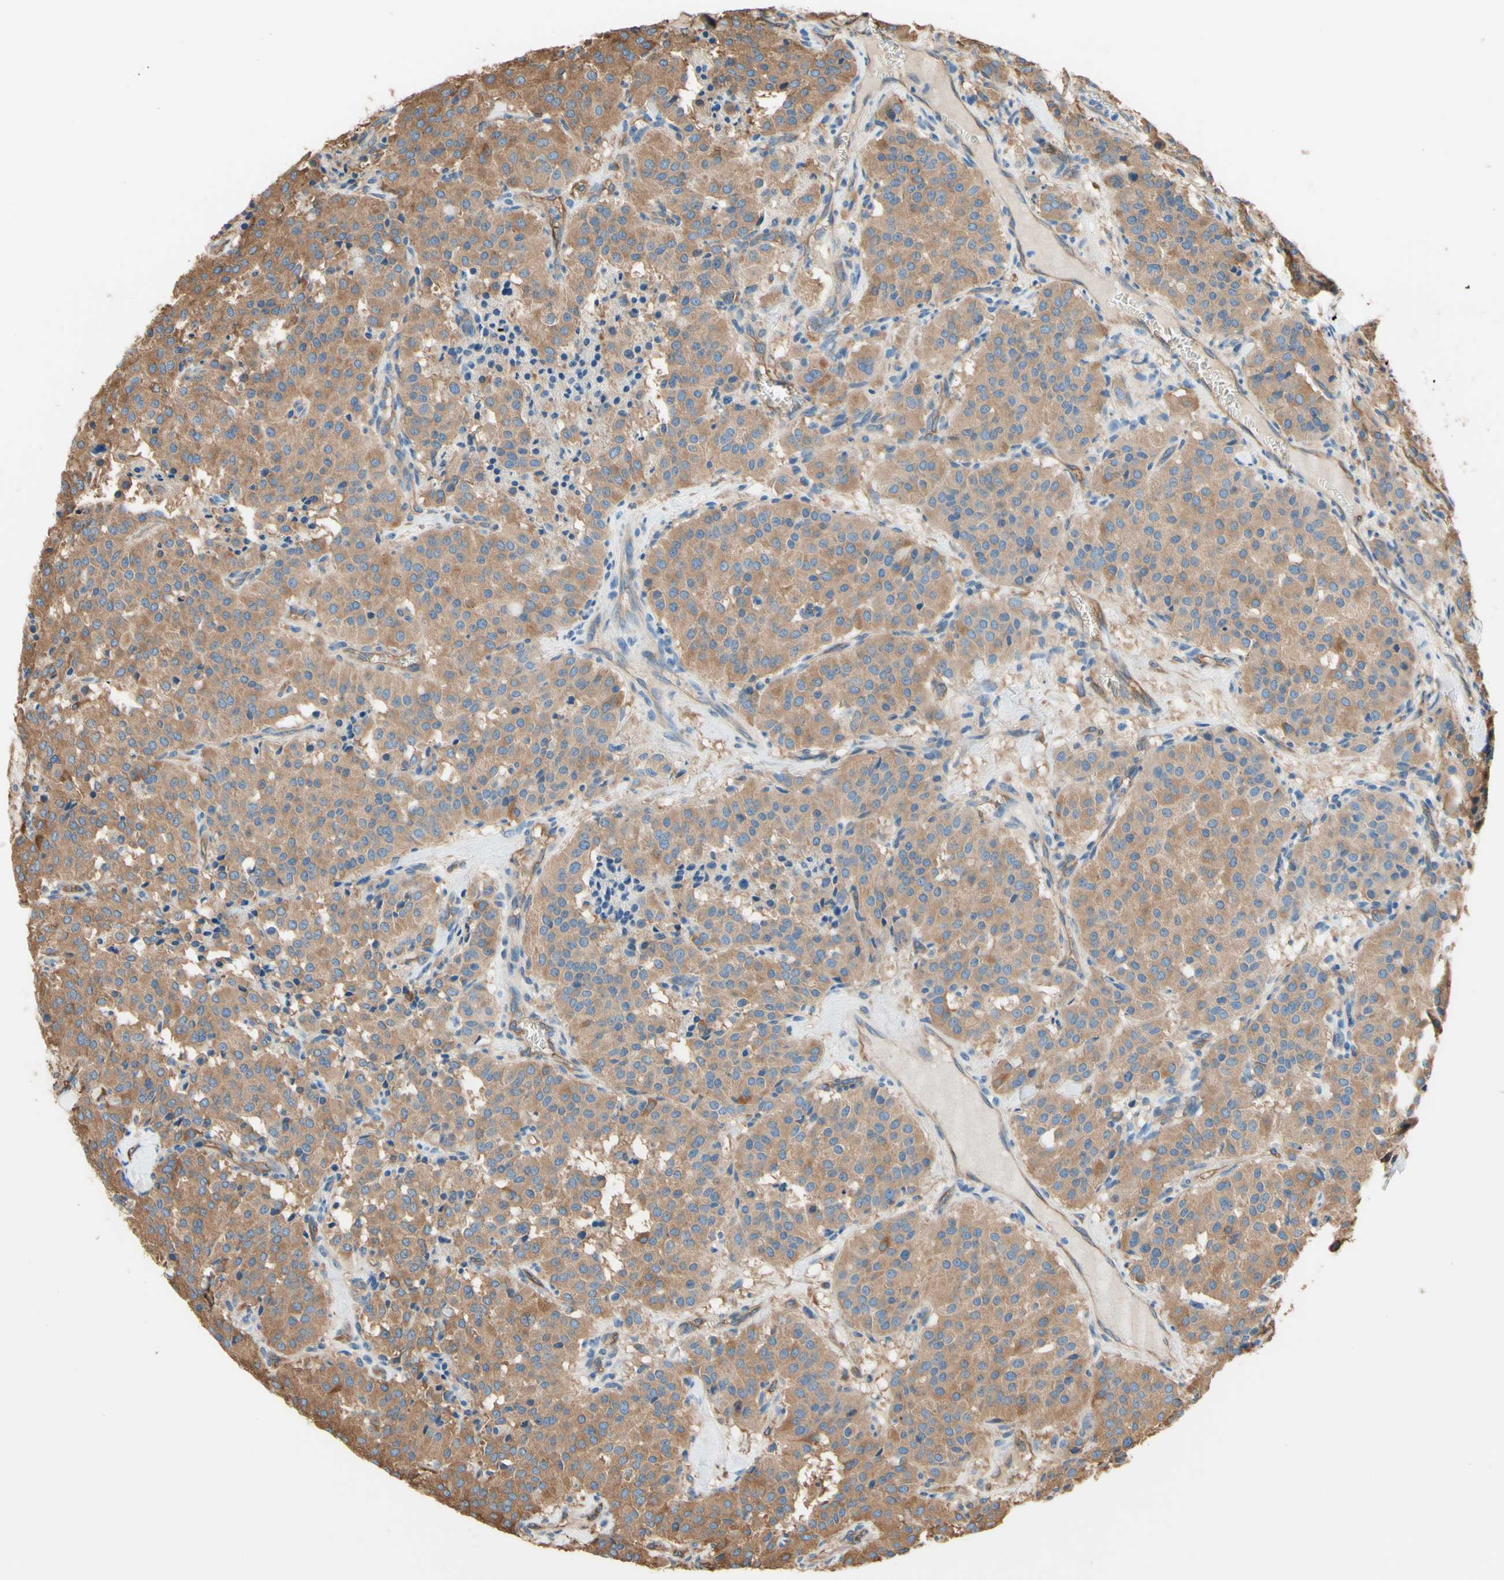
{"staining": {"intensity": "moderate", "quantity": ">75%", "location": "cytoplasmic/membranous"}, "tissue": "carcinoid", "cell_type": "Tumor cells", "image_type": "cancer", "snomed": [{"axis": "morphology", "description": "Carcinoid, malignant, NOS"}, {"axis": "topography", "description": "Lung"}], "caption": "Human carcinoid (malignant) stained with a brown dye displays moderate cytoplasmic/membranous positive expression in about >75% of tumor cells.", "gene": "DPYSL3", "patient": {"sex": "male", "age": 30}}